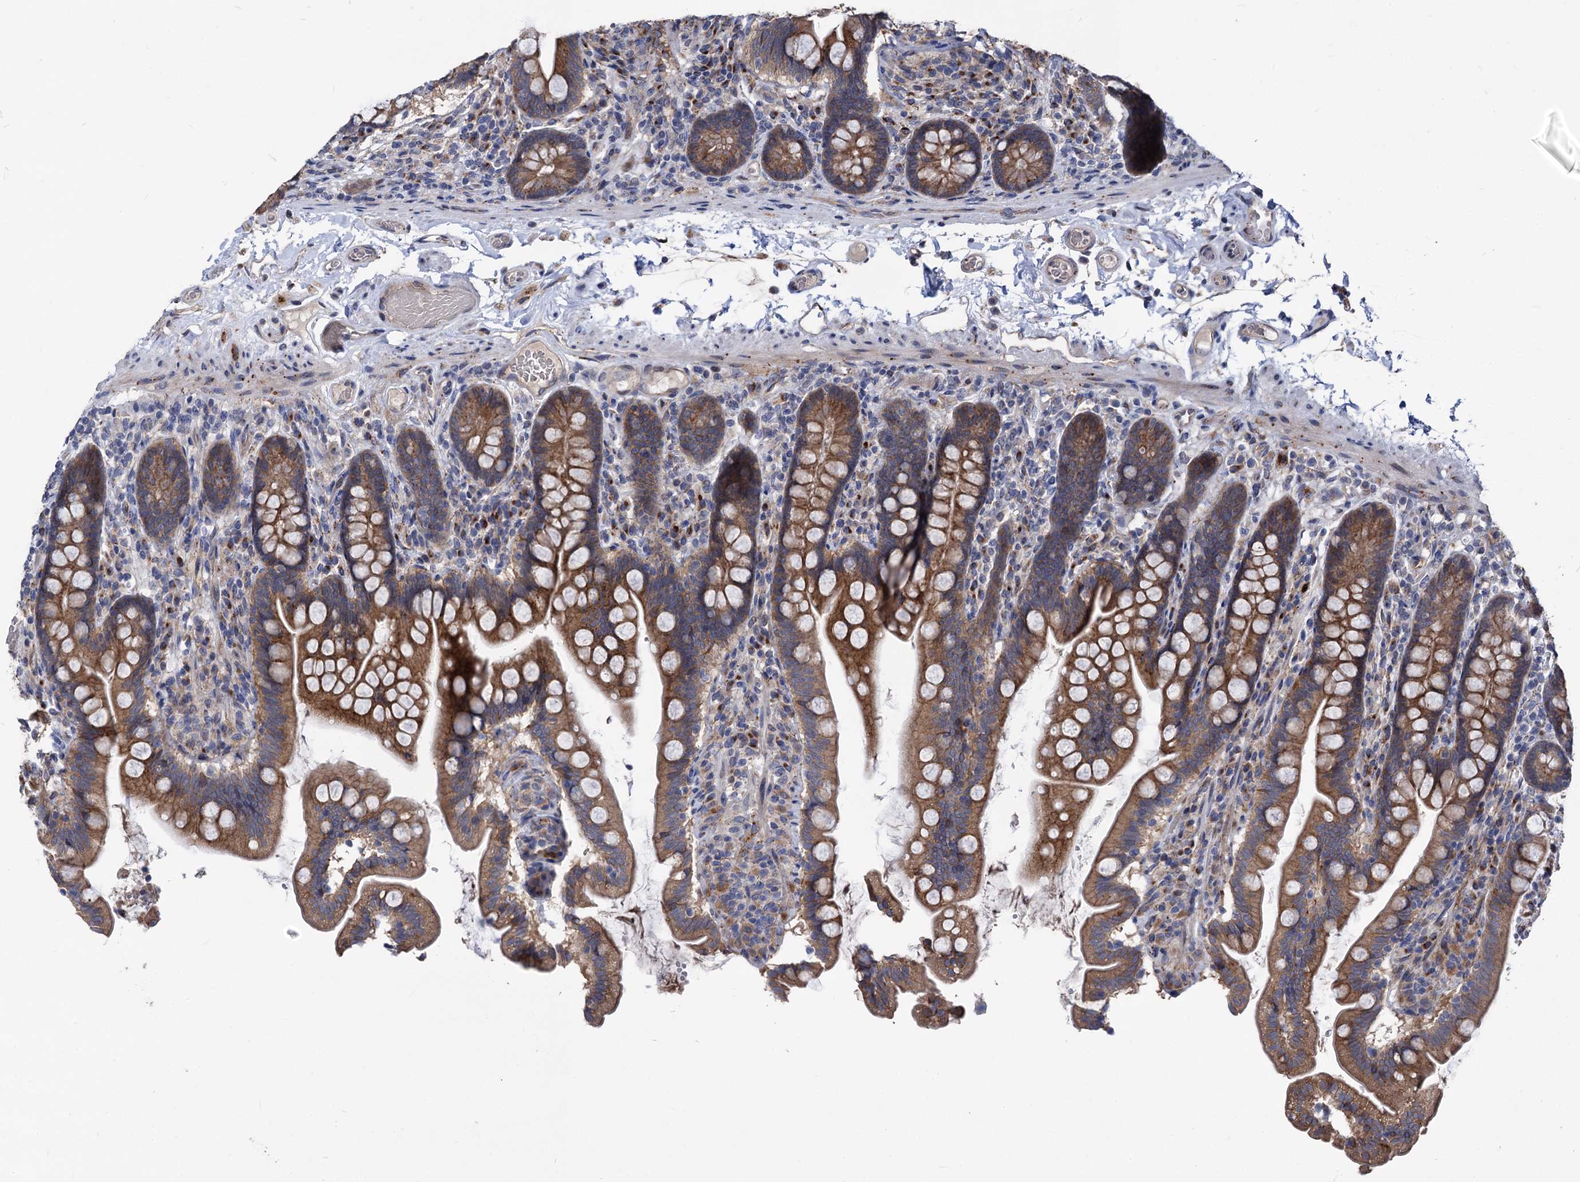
{"staining": {"intensity": "moderate", "quantity": ">75%", "location": "cytoplasmic/membranous"}, "tissue": "small intestine", "cell_type": "Glandular cells", "image_type": "normal", "snomed": [{"axis": "morphology", "description": "Normal tissue, NOS"}, {"axis": "topography", "description": "Small intestine"}], "caption": "A medium amount of moderate cytoplasmic/membranous expression is present in approximately >75% of glandular cells in unremarkable small intestine.", "gene": "SMAGP", "patient": {"sex": "female", "age": 64}}